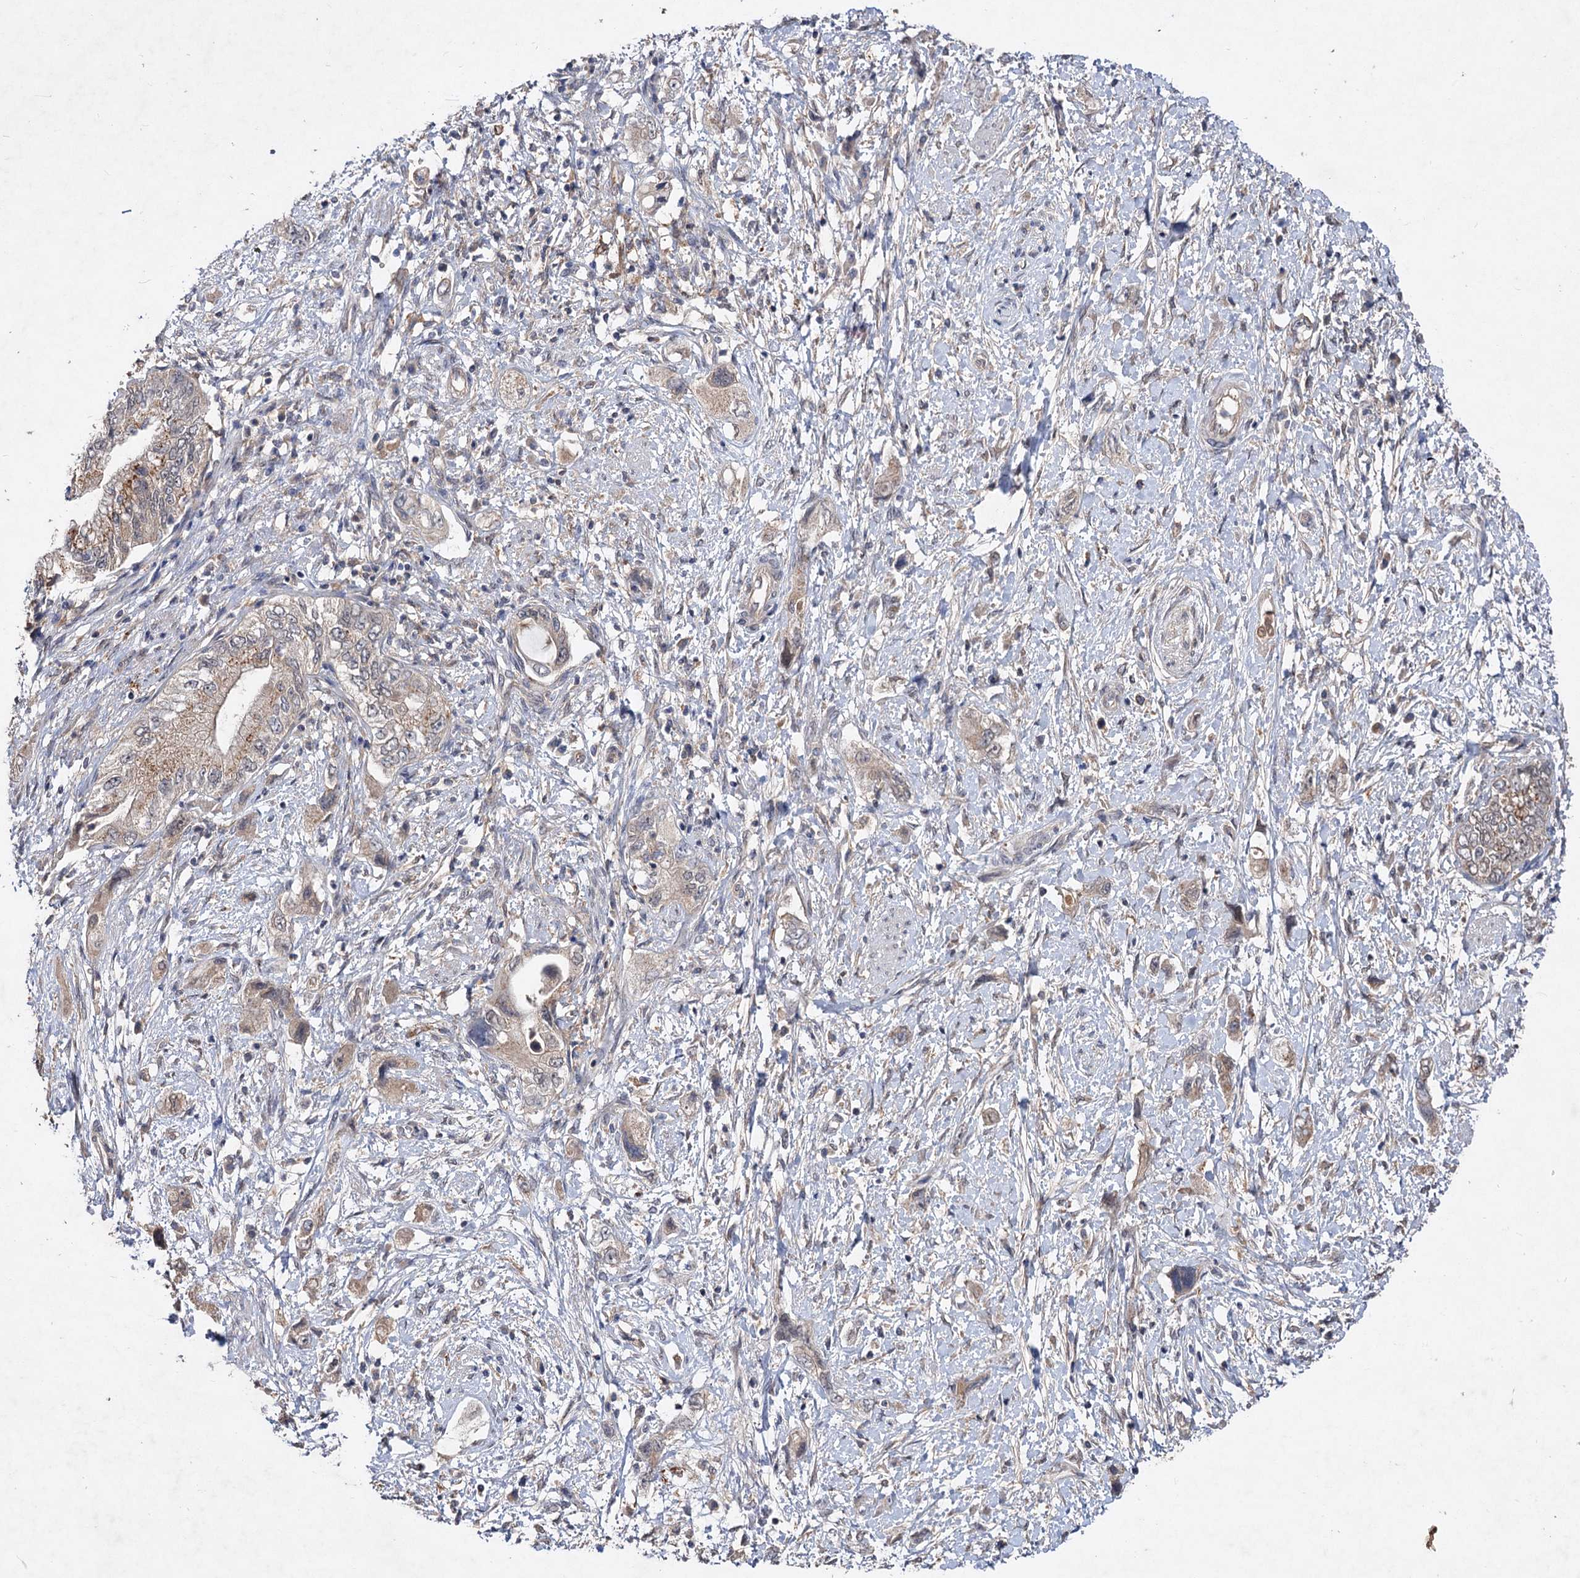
{"staining": {"intensity": "weak", "quantity": ">75%", "location": "cytoplasmic/membranous"}, "tissue": "pancreatic cancer", "cell_type": "Tumor cells", "image_type": "cancer", "snomed": [{"axis": "morphology", "description": "Adenocarcinoma, NOS"}, {"axis": "topography", "description": "Pancreas"}], "caption": "Immunohistochemical staining of human adenocarcinoma (pancreatic) displays low levels of weak cytoplasmic/membranous protein positivity in about >75% of tumor cells.", "gene": "NUDCD2", "patient": {"sex": "female", "age": 73}}